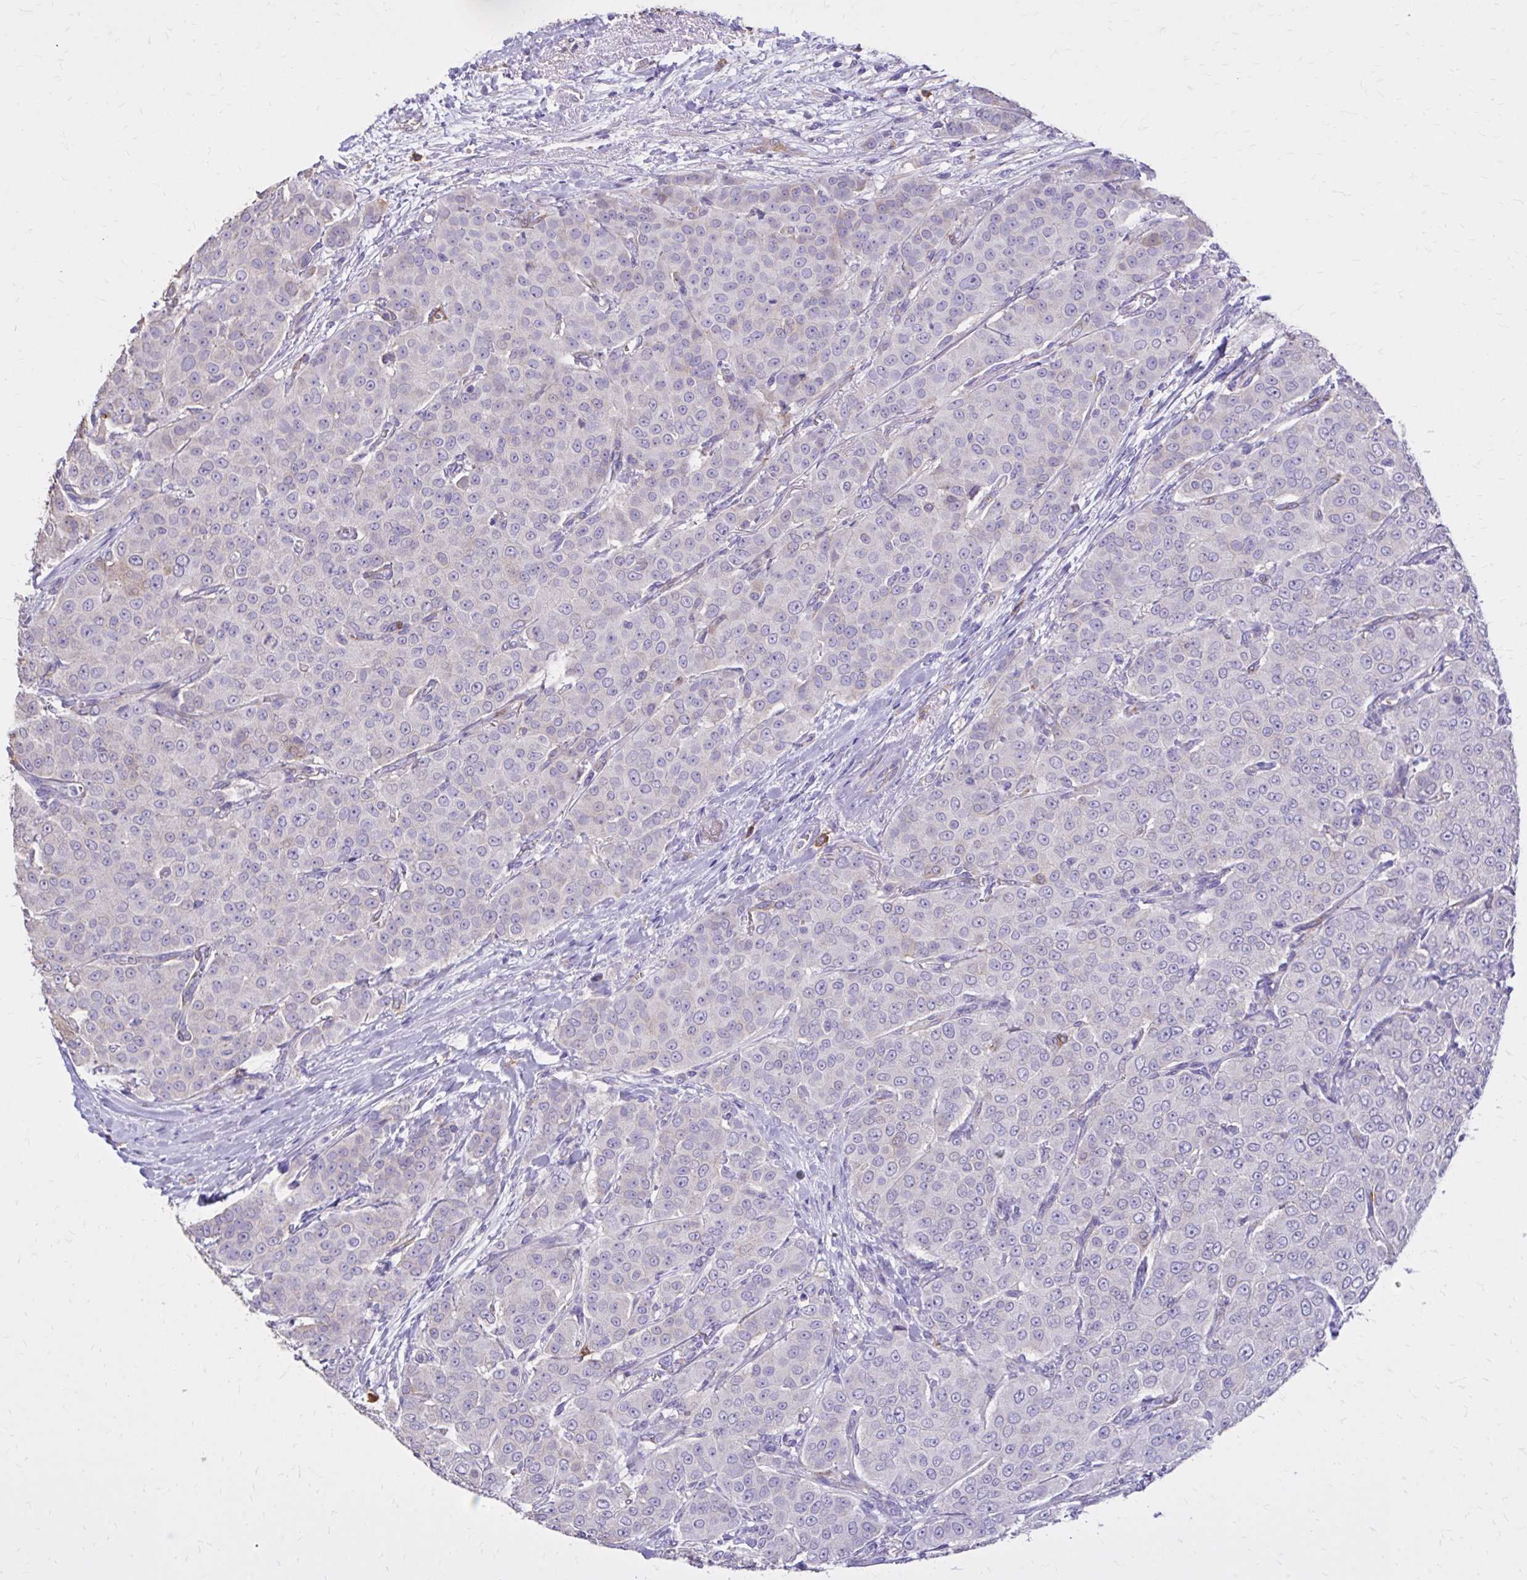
{"staining": {"intensity": "negative", "quantity": "none", "location": "none"}, "tissue": "breast cancer", "cell_type": "Tumor cells", "image_type": "cancer", "snomed": [{"axis": "morphology", "description": "Duct carcinoma"}, {"axis": "topography", "description": "Breast"}], "caption": "The micrograph exhibits no staining of tumor cells in breast intraductal carcinoma. (DAB IHC with hematoxylin counter stain).", "gene": "EPB41L1", "patient": {"sex": "female", "age": 91}}